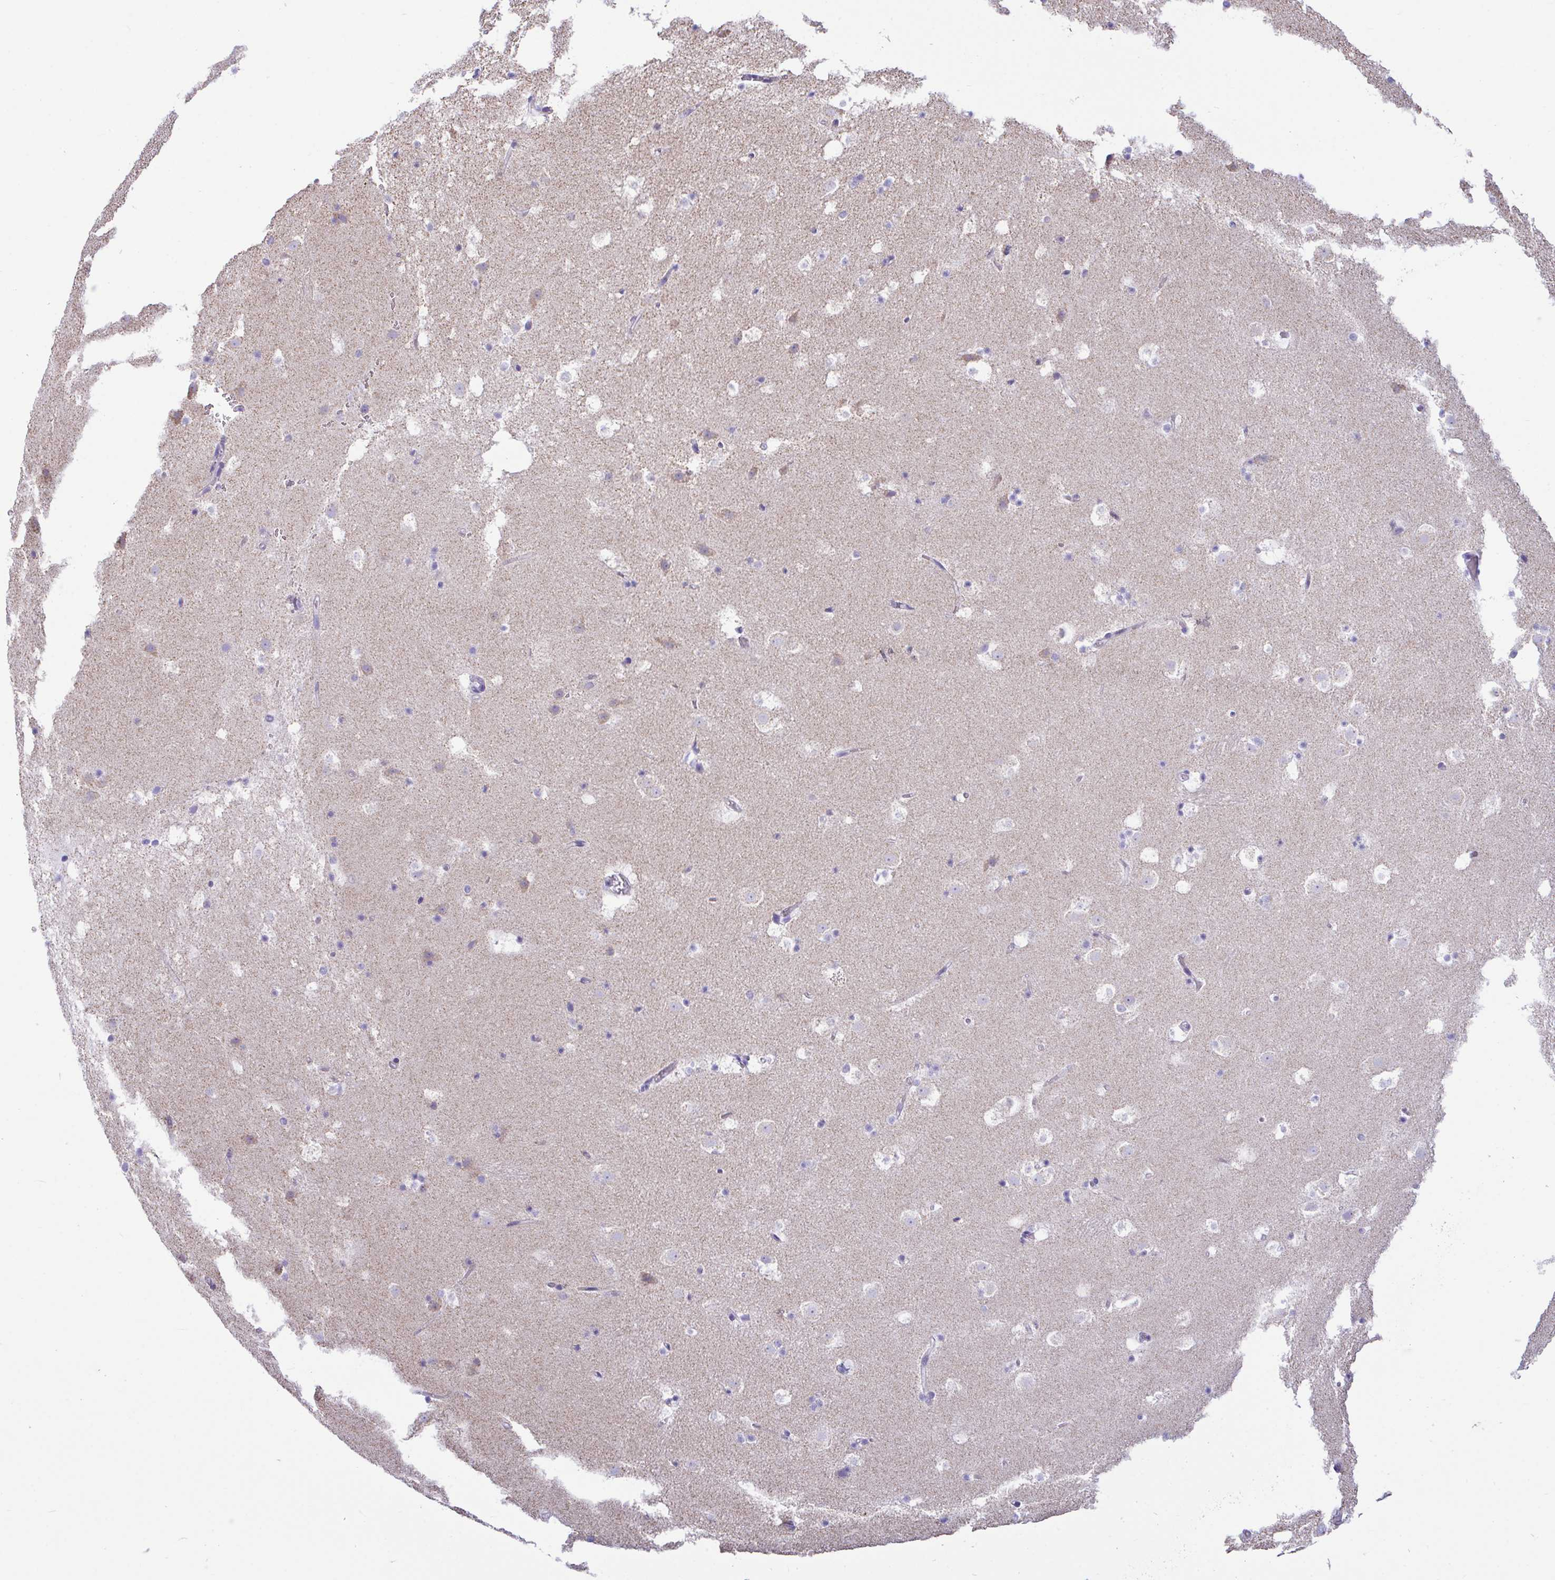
{"staining": {"intensity": "negative", "quantity": "none", "location": "none"}, "tissue": "caudate", "cell_type": "Glial cells", "image_type": "normal", "snomed": [{"axis": "morphology", "description": "Normal tissue, NOS"}, {"axis": "topography", "description": "Lateral ventricle wall"}], "caption": "DAB (3,3'-diaminobenzidine) immunohistochemical staining of unremarkable human caudate demonstrates no significant staining in glial cells. (Brightfield microscopy of DAB immunohistochemistry (IHC) at high magnification).", "gene": "NLRP8", "patient": {"sex": "male", "age": 37}}